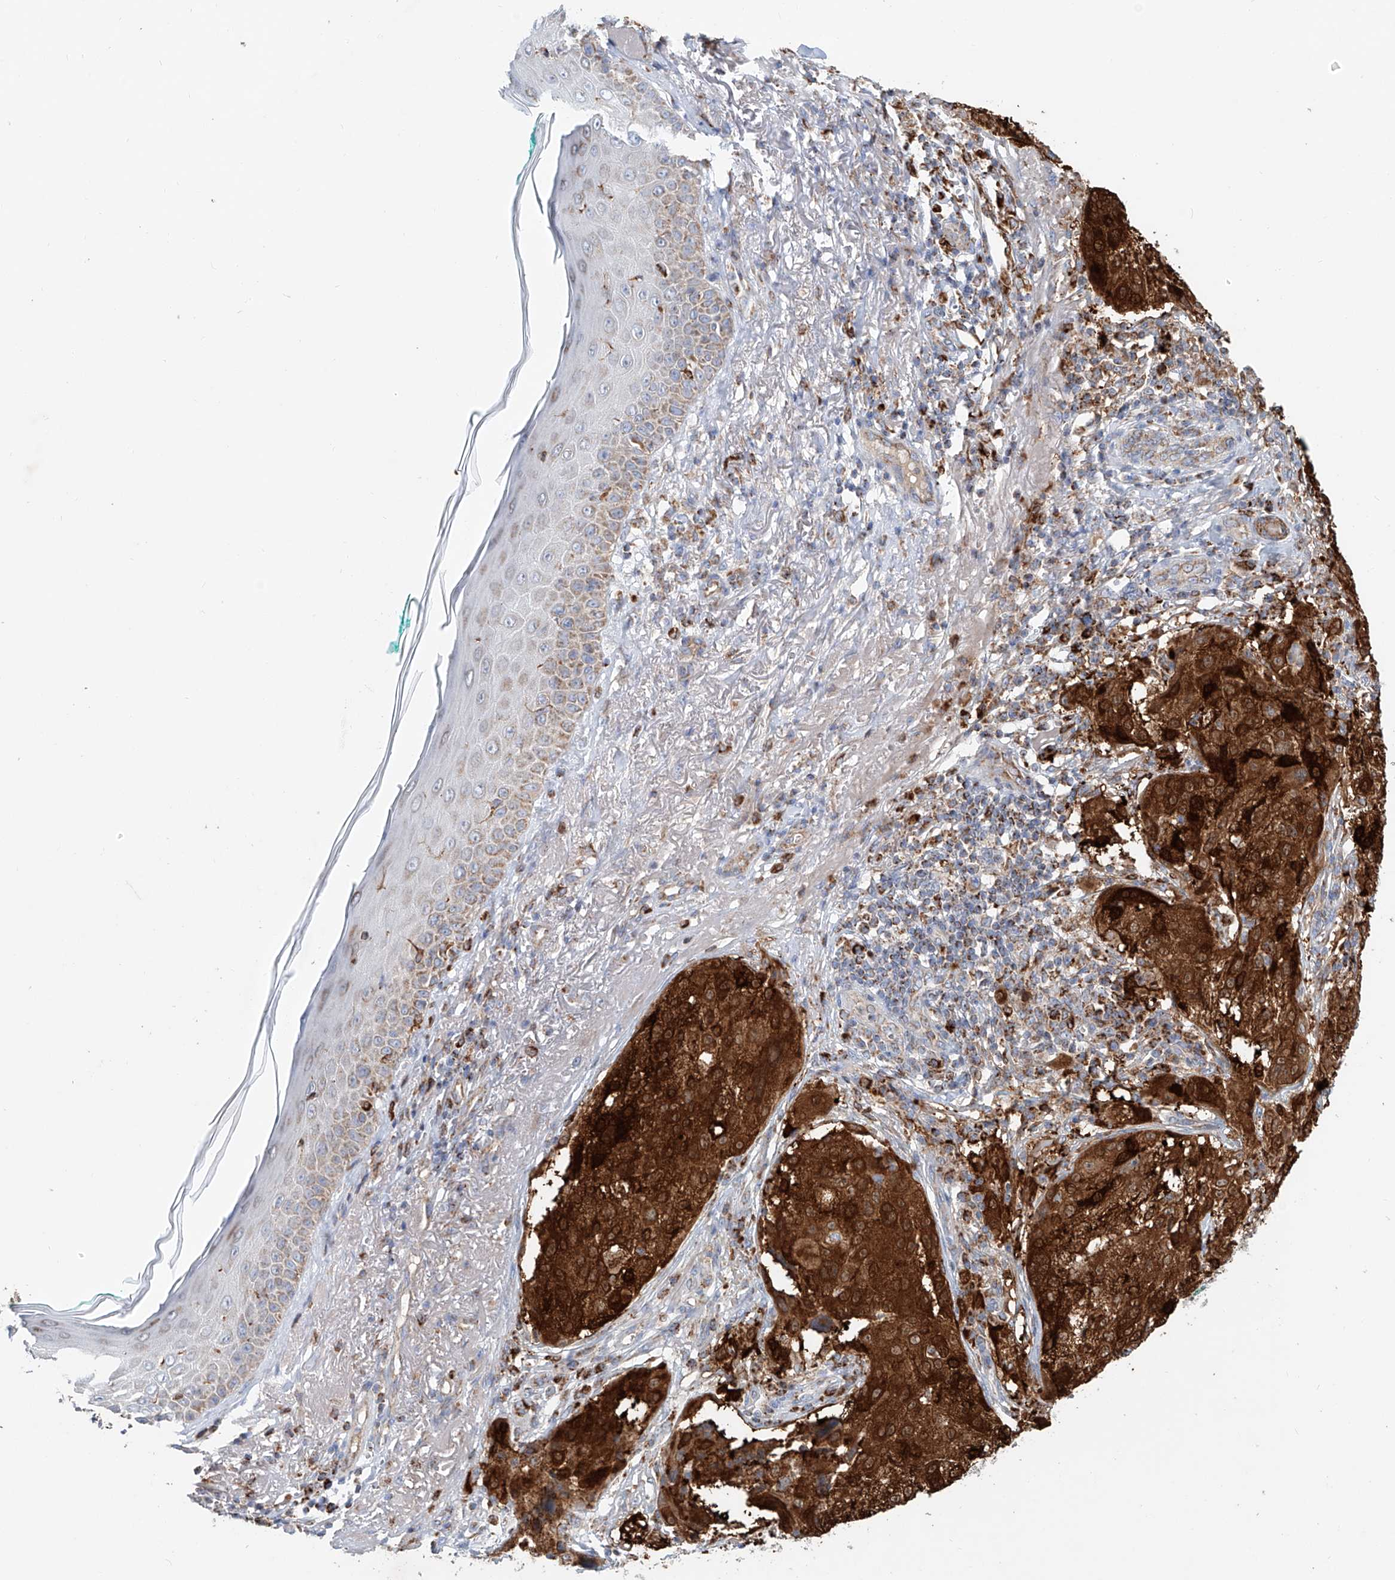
{"staining": {"intensity": "strong", "quantity": ">75%", "location": "cytoplasmic/membranous"}, "tissue": "melanoma", "cell_type": "Tumor cells", "image_type": "cancer", "snomed": [{"axis": "morphology", "description": "Necrosis, NOS"}, {"axis": "morphology", "description": "Malignant melanoma, NOS"}, {"axis": "topography", "description": "Skin"}], "caption": "Protein expression analysis of human malignant melanoma reveals strong cytoplasmic/membranous positivity in about >75% of tumor cells.", "gene": "CARD10", "patient": {"sex": "female", "age": 87}}